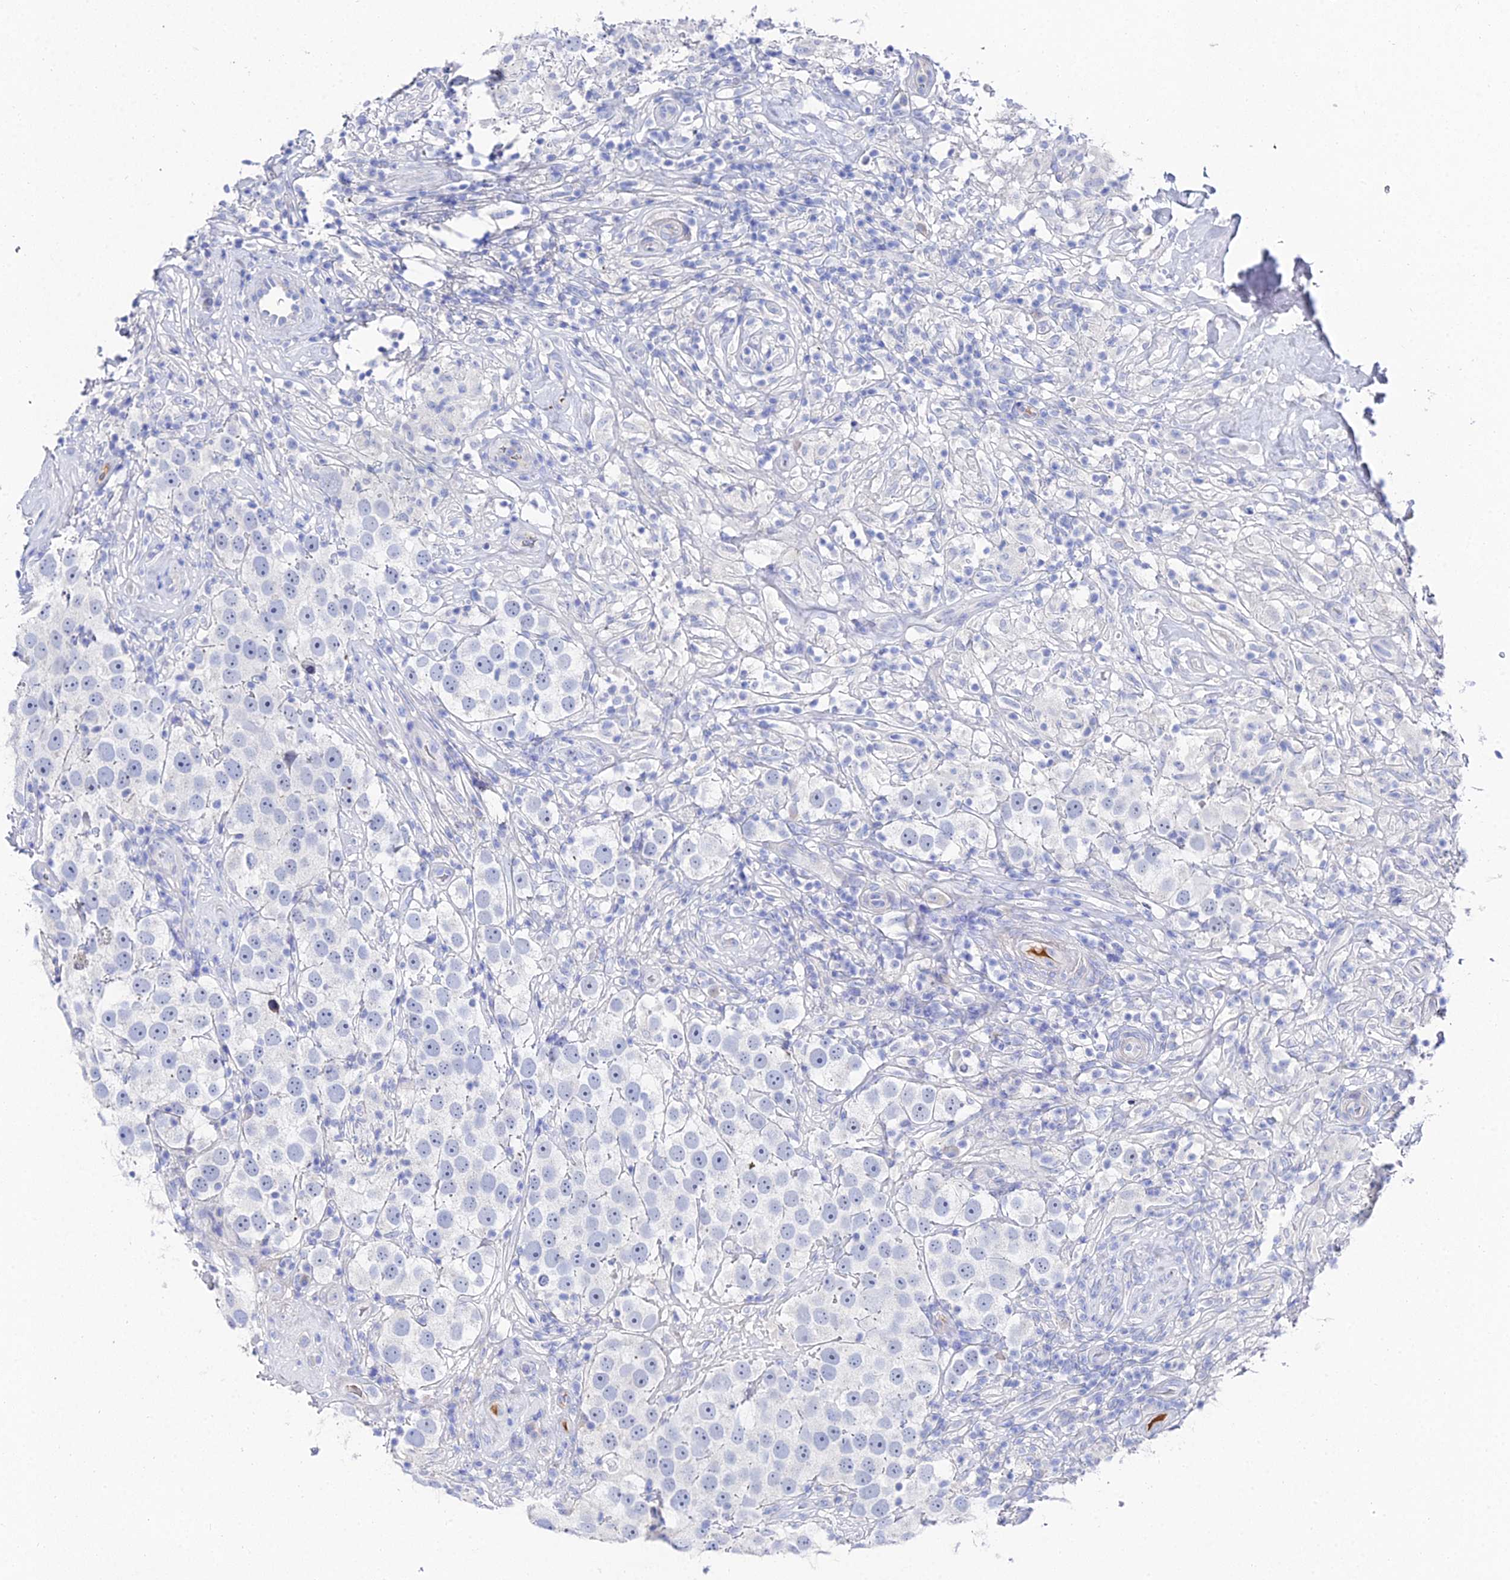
{"staining": {"intensity": "negative", "quantity": "none", "location": "none"}, "tissue": "testis cancer", "cell_type": "Tumor cells", "image_type": "cancer", "snomed": [{"axis": "morphology", "description": "Seminoma, NOS"}, {"axis": "topography", "description": "Testis"}], "caption": "This is an IHC micrograph of human testis cancer. There is no expression in tumor cells.", "gene": "KRT17", "patient": {"sex": "male", "age": 49}}